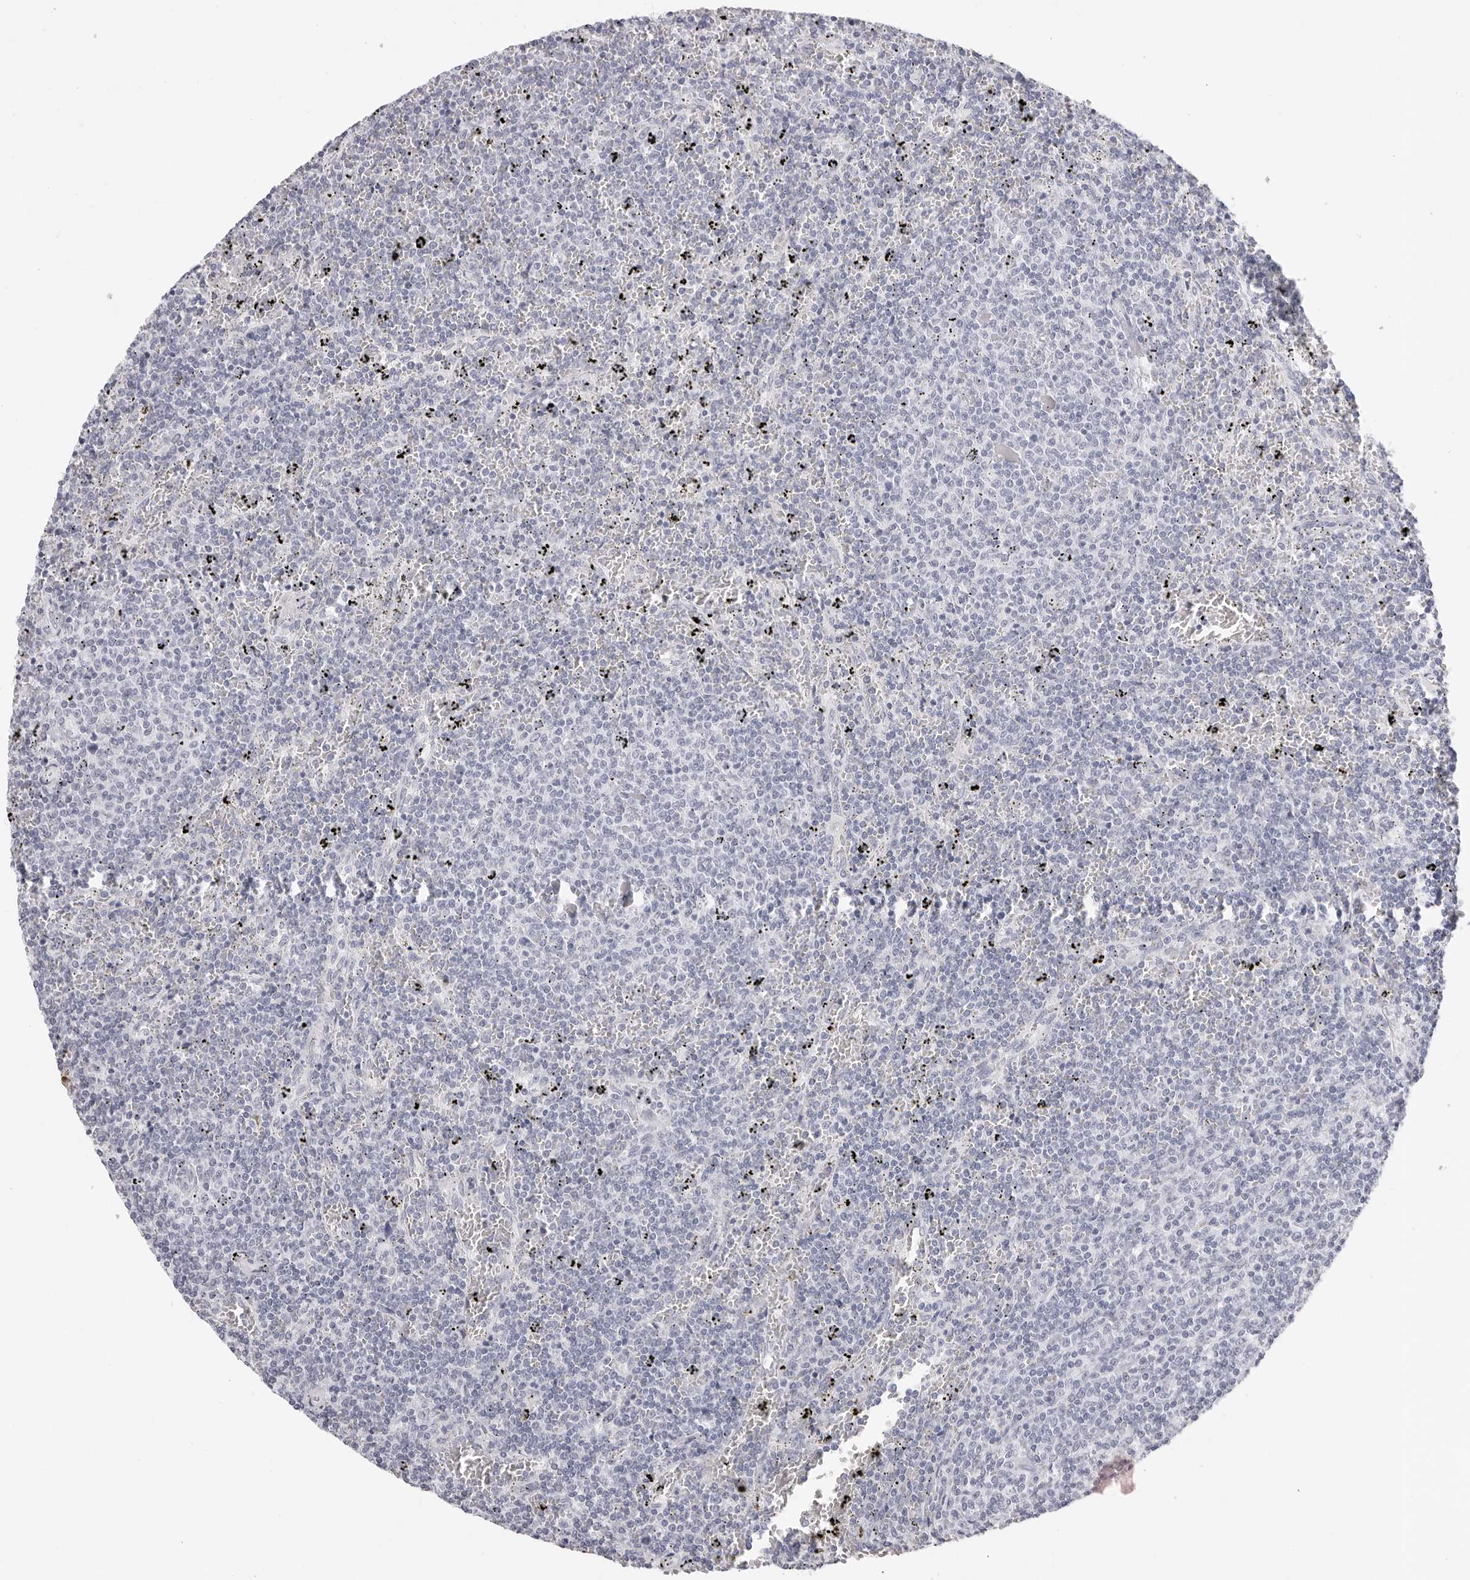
{"staining": {"intensity": "negative", "quantity": "none", "location": "none"}, "tissue": "lymphoma", "cell_type": "Tumor cells", "image_type": "cancer", "snomed": [{"axis": "morphology", "description": "Malignant lymphoma, non-Hodgkin's type, Low grade"}, {"axis": "topography", "description": "Spleen"}], "caption": "Image shows no significant protein staining in tumor cells of lymphoma.", "gene": "CST5", "patient": {"sex": "female", "age": 50}}